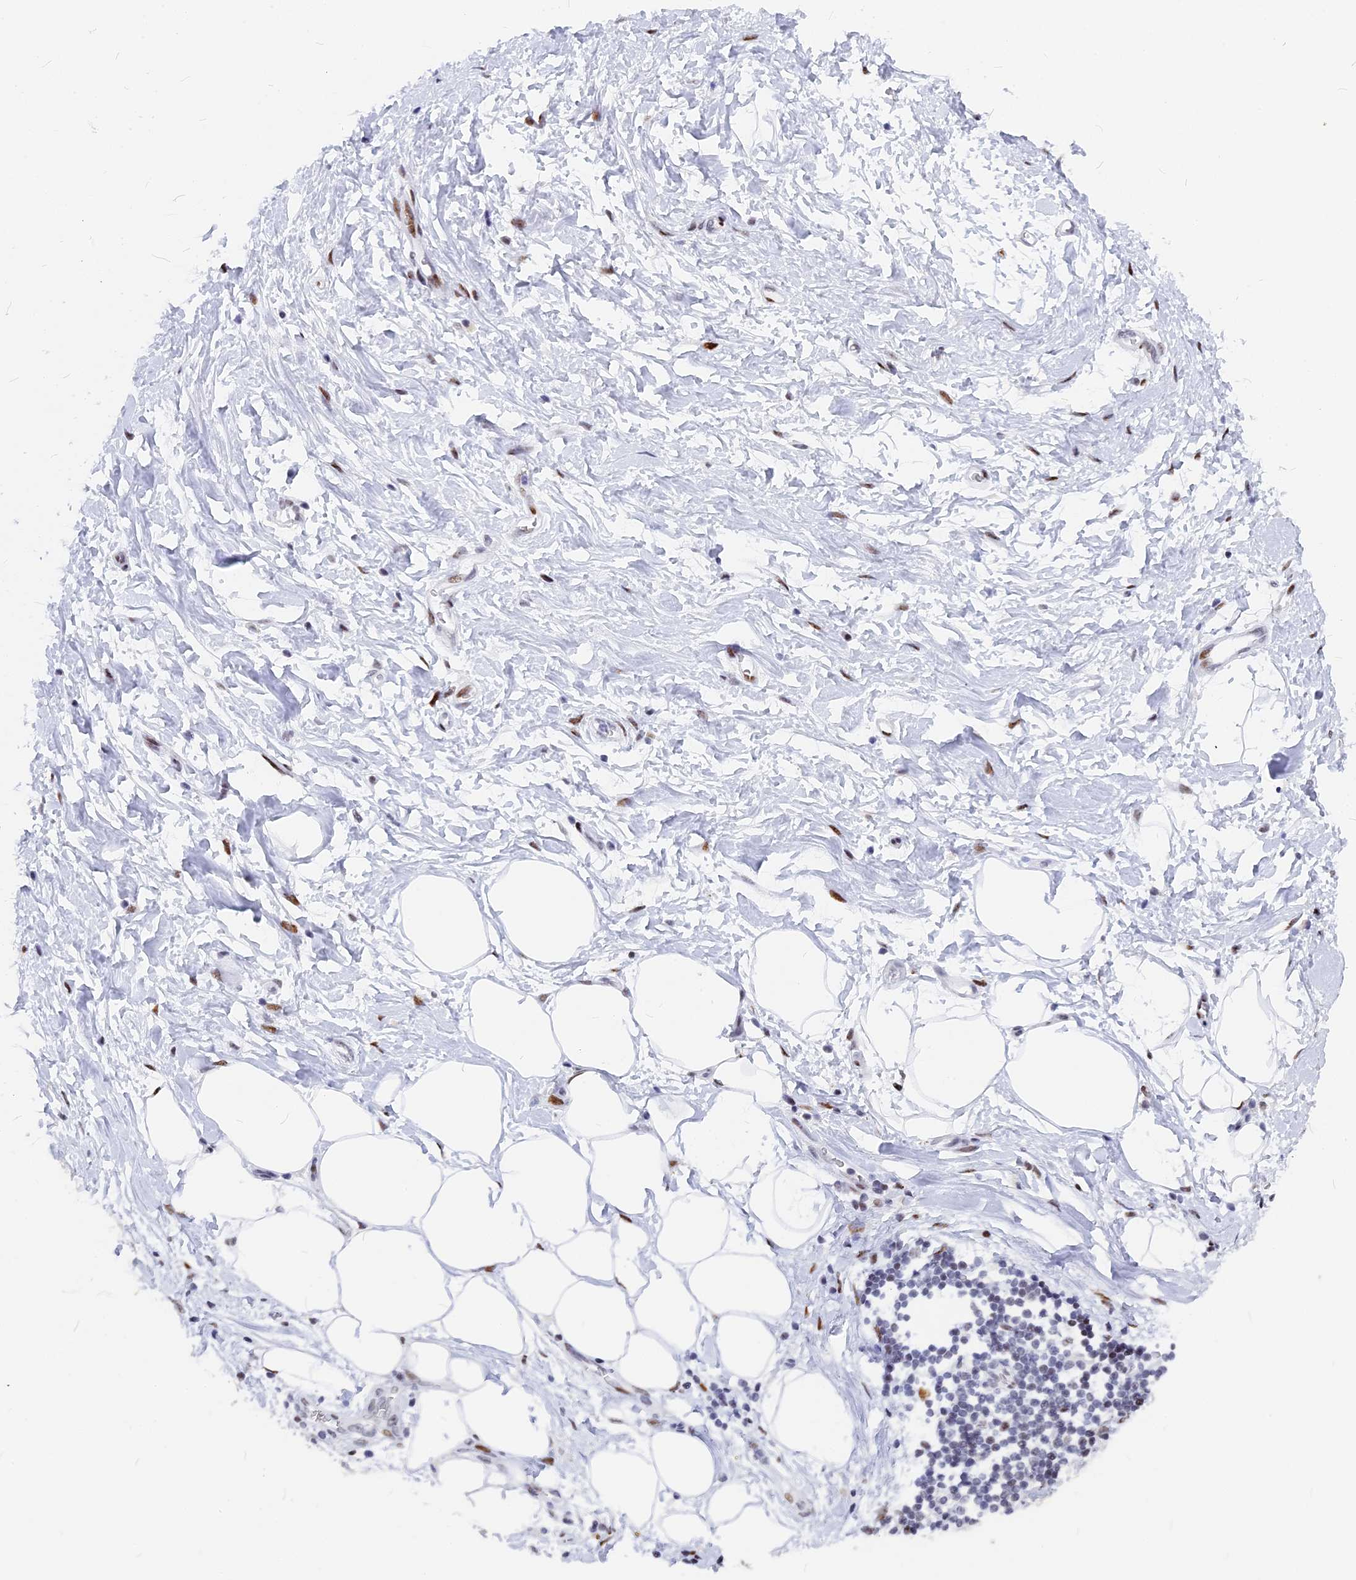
{"staining": {"intensity": "negative", "quantity": "none", "location": "none"}, "tissue": "adipose tissue", "cell_type": "Adipocytes", "image_type": "normal", "snomed": [{"axis": "morphology", "description": "Normal tissue, NOS"}, {"axis": "morphology", "description": "Adenocarcinoma, NOS"}, {"axis": "topography", "description": "Pancreas"}, {"axis": "topography", "description": "Peripheral nerve tissue"}], "caption": "DAB immunohistochemical staining of benign adipose tissue shows no significant staining in adipocytes.", "gene": "NSA2", "patient": {"sex": "male", "age": 59}}